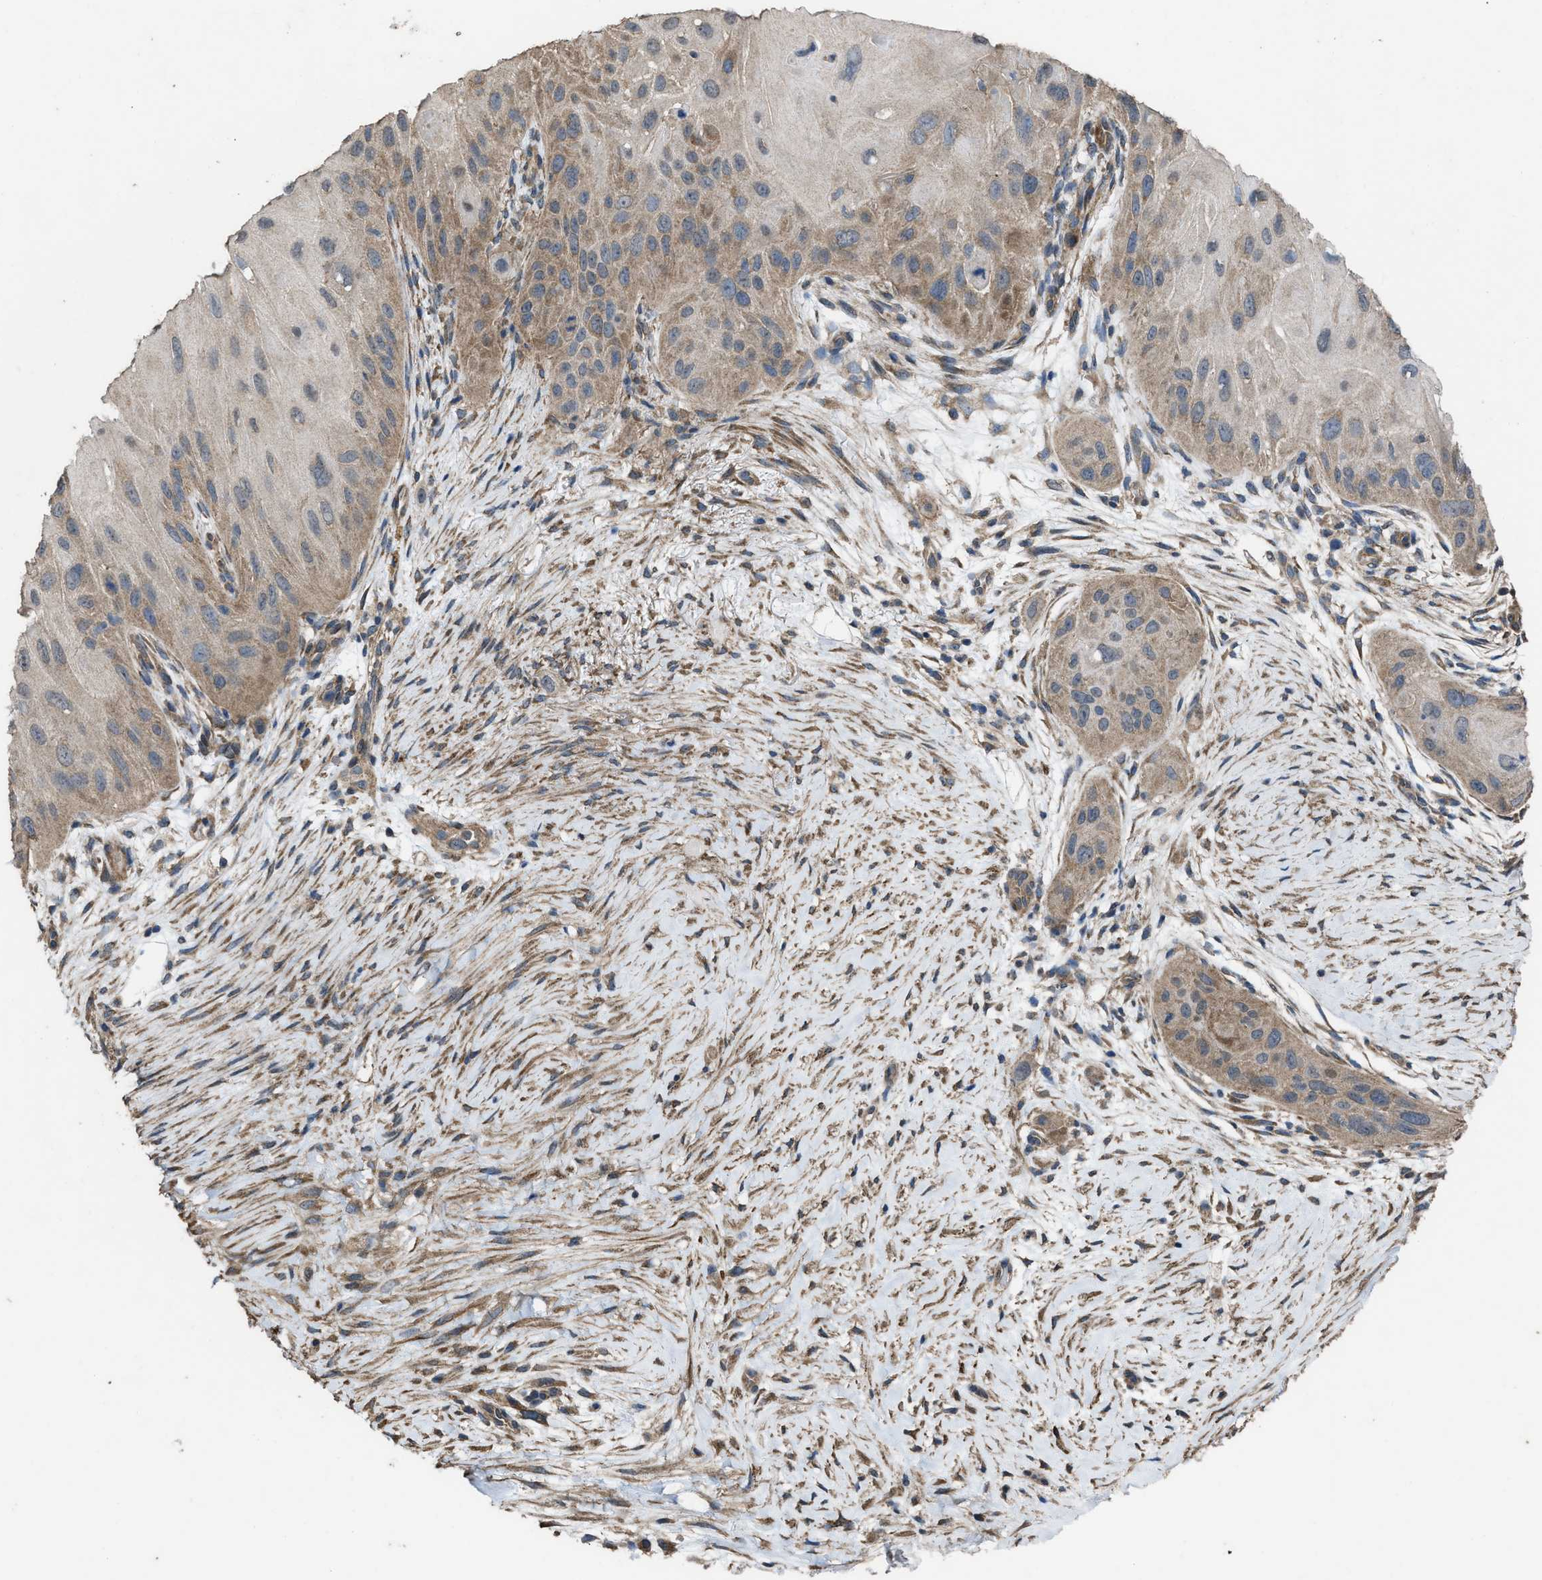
{"staining": {"intensity": "moderate", "quantity": "25%-75%", "location": "cytoplasmic/membranous"}, "tissue": "skin cancer", "cell_type": "Tumor cells", "image_type": "cancer", "snomed": [{"axis": "morphology", "description": "Squamous cell carcinoma, NOS"}, {"axis": "topography", "description": "Skin"}], "caption": "Moderate cytoplasmic/membranous expression is identified in about 25%-75% of tumor cells in skin cancer (squamous cell carcinoma). Using DAB (brown) and hematoxylin (blue) stains, captured at high magnification using brightfield microscopy.", "gene": "ARL6", "patient": {"sex": "female", "age": 77}}